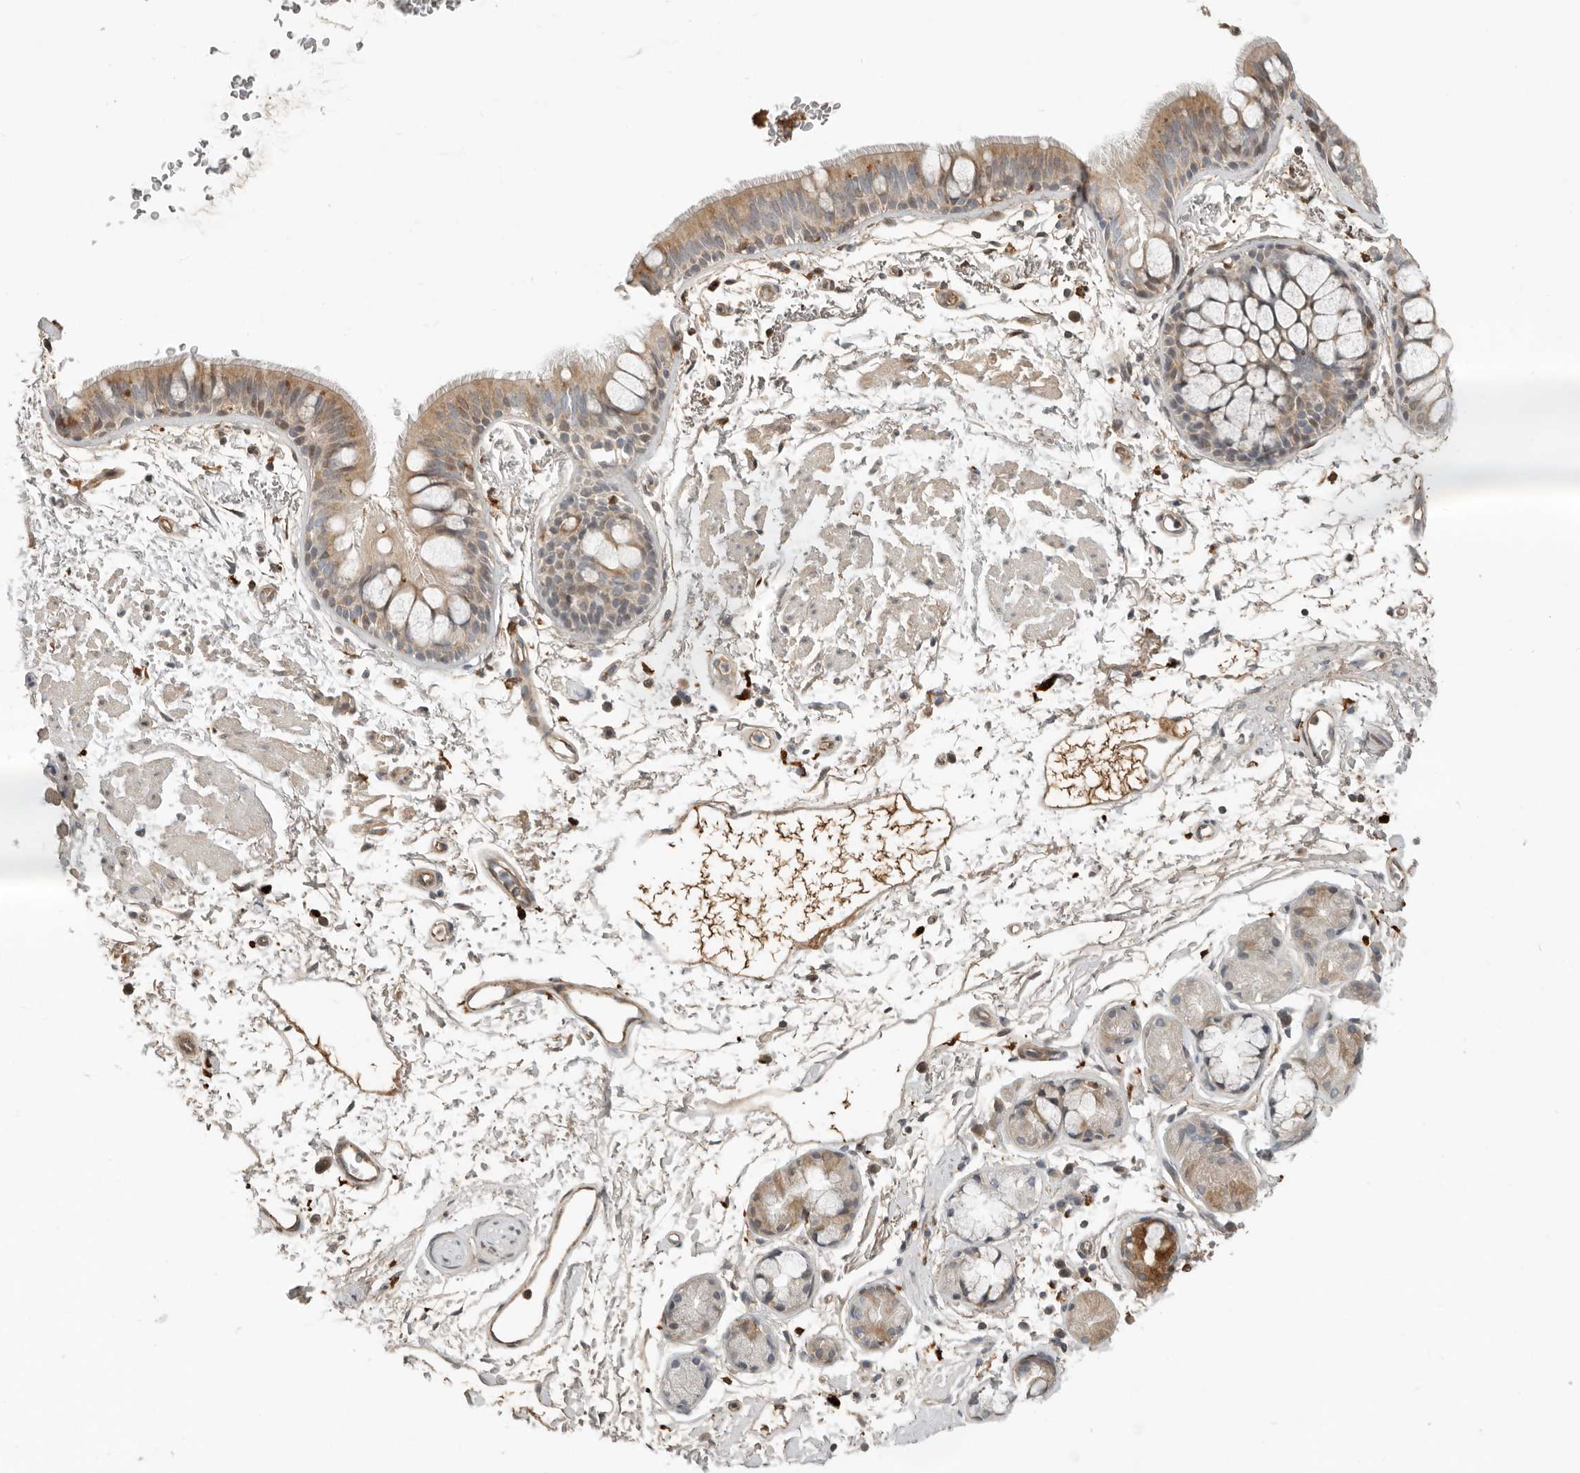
{"staining": {"intensity": "weak", "quantity": "25%-75%", "location": "cytoplasmic/membranous"}, "tissue": "bronchus", "cell_type": "Respiratory epithelial cells", "image_type": "normal", "snomed": [{"axis": "morphology", "description": "Normal tissue, NOS"}, {"axis": "topography", "description": "Lymph node"}, {"axis": "topography", "description": "Bronchus"}], "caption": "A low amount of weak cytoplasmic/membranous staining is seen in about 25%-75% of respiratory epithelial cells in unremarkable bronchus. The protein of interest is shown in brown color, while the nuclei are stained blue.", "gene": "KLHL38", "patient": {"sex": "female", "age": 70}}